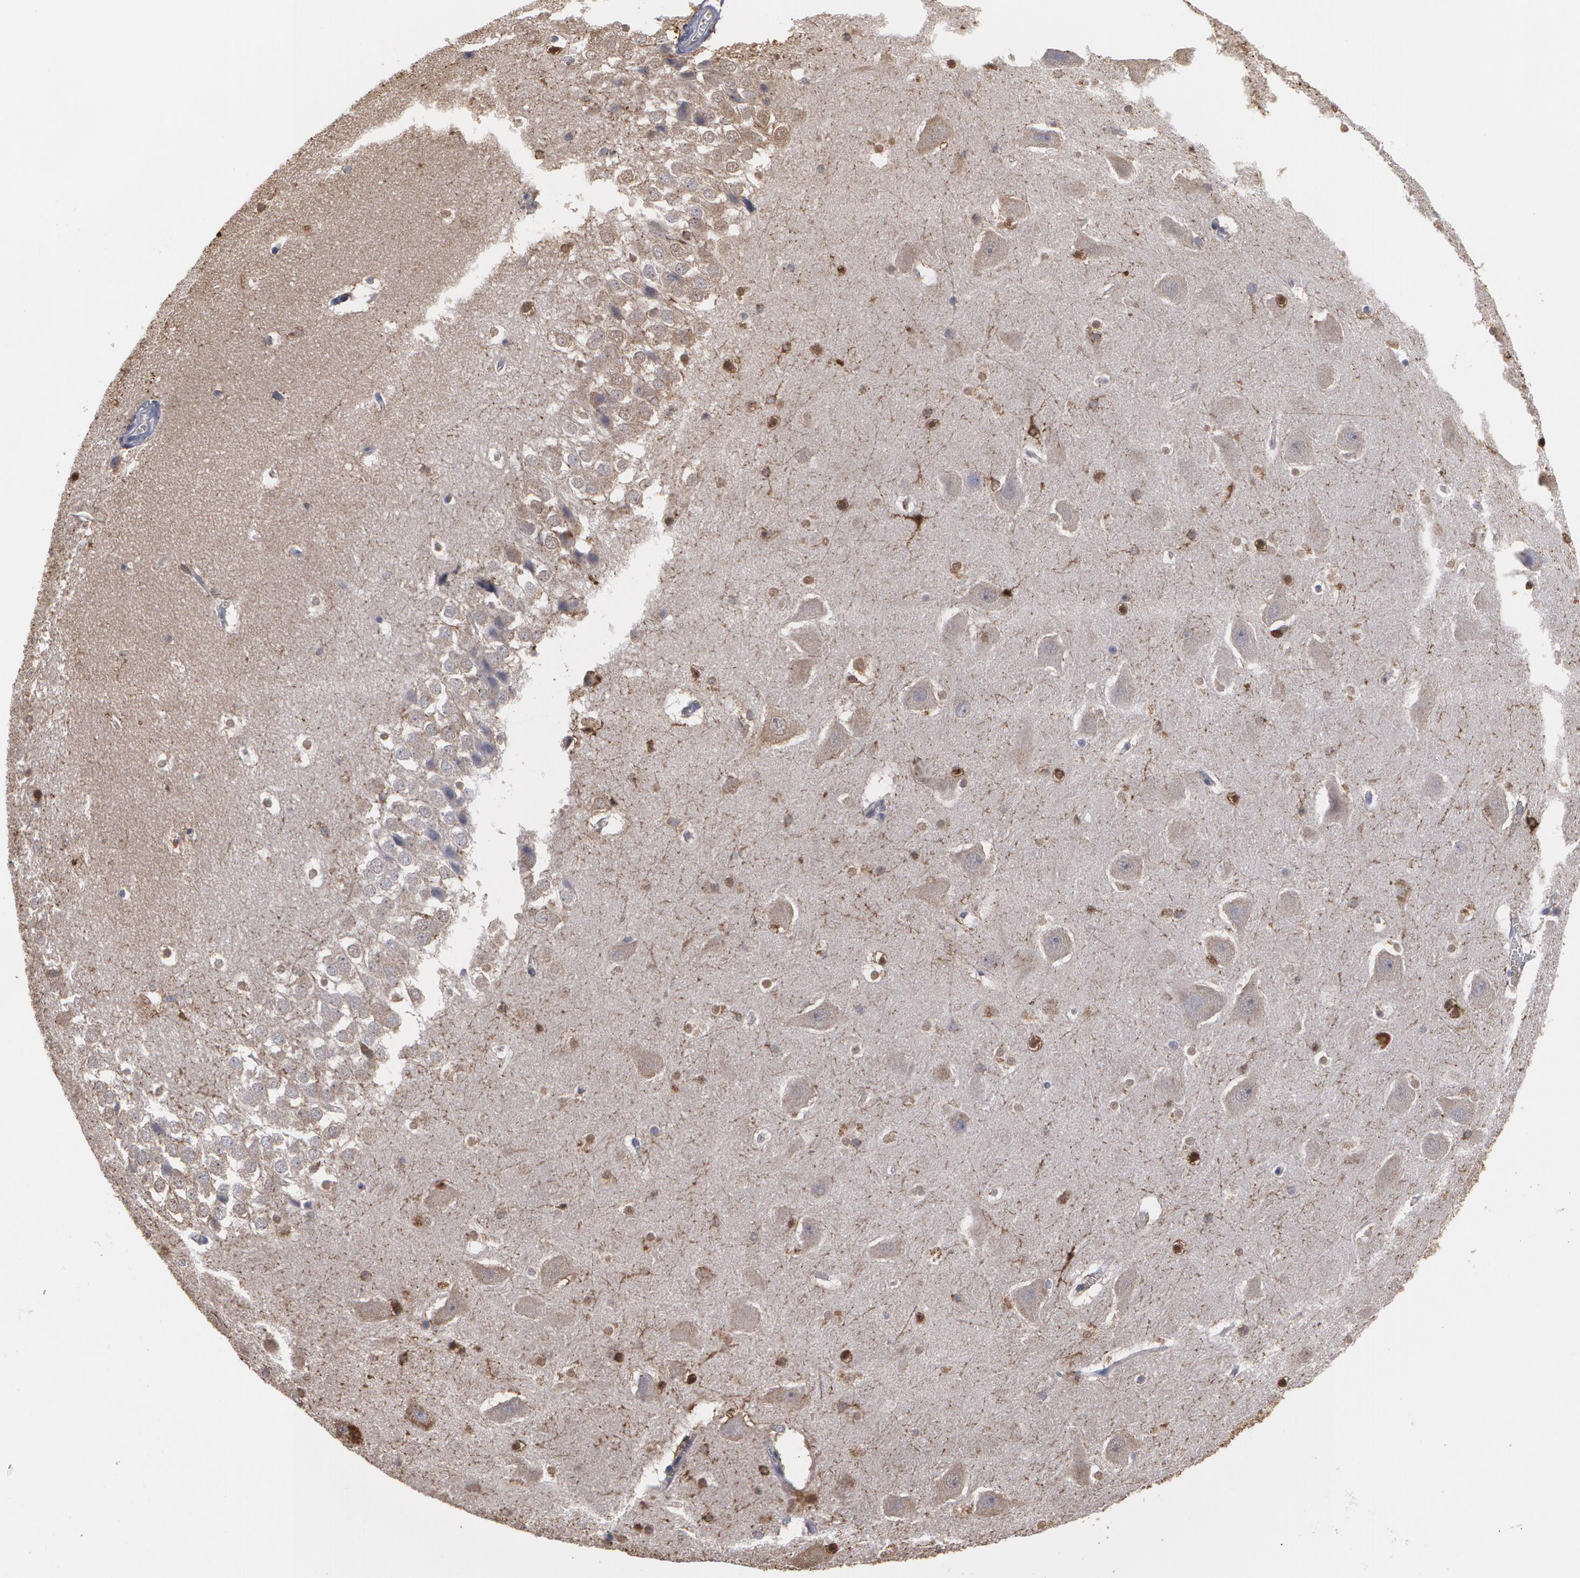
{"staining": {"intensity": "moderate", "quantity": ">75%", "location": "cytoplasmic/membranous"}, "tissue": "hippocampus", "cell_type": "Glial cells", "image_type": "normal", "snomed": [{"axis": "morphology", "description": "Normal tissue, NOS"}, {"axis": "topography", "description": "Hippocampus"}], "caption": "Protein staining demonstrates moderate cytoplasmic/membranous expression in about >75% of glial cells in benign hippocampus.", "gene": "ODC1", "patient": {"sex": "male", "age": 45}}